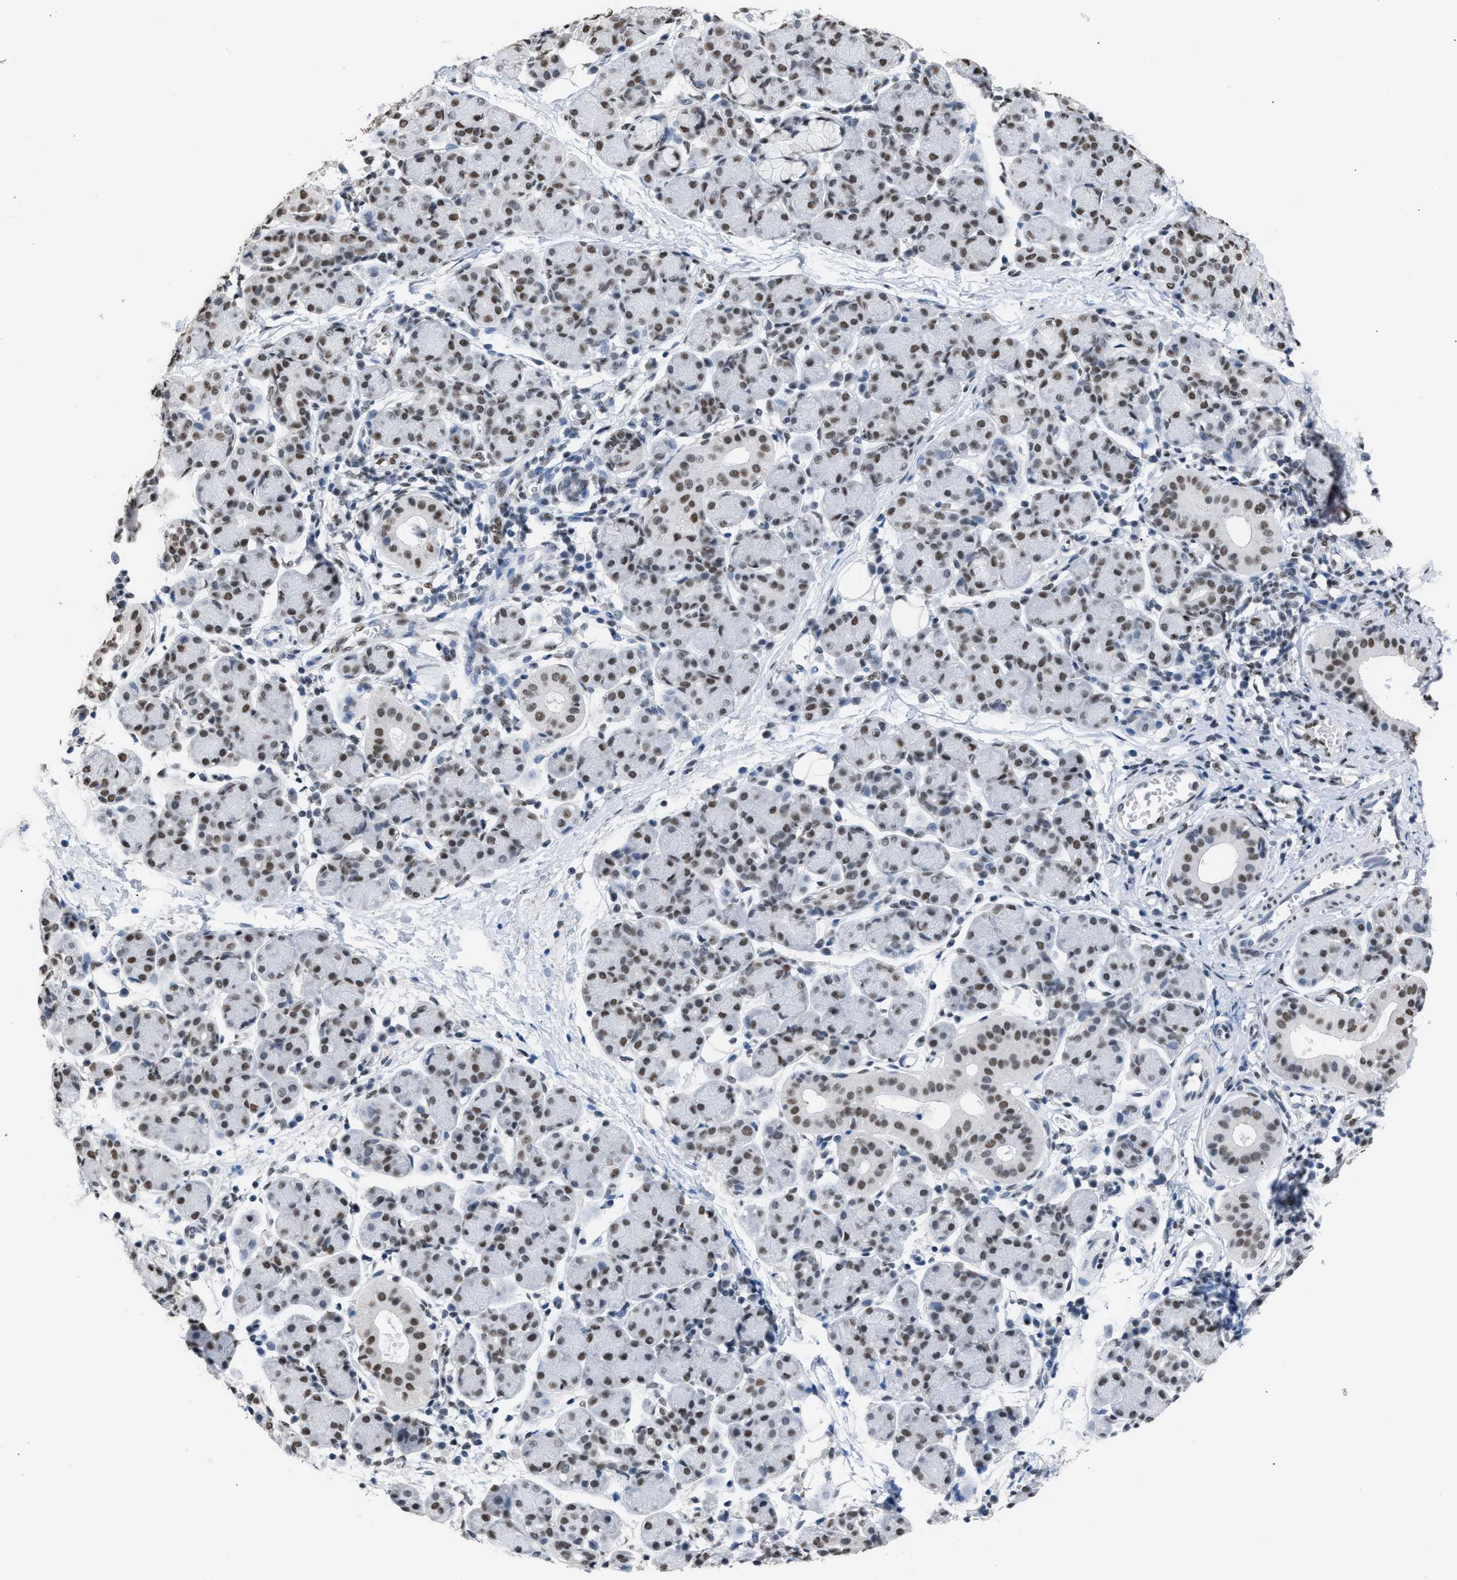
{"staining": {"intensity": "moderate", "quantity": ">75%", "location": "nuclear"}, "tissue": "salivary gland", "cell_type": "Glandular cells", "image_type": "normal", "snomed": [{"axis": "morphology", "description": "Normal tissue, NOS"}, {"axis": "morphology", "description": "Inflammation, NOS"}, {"axis": "topography", "description": "Lymph node"}, {"axis": "topography", "description": "Salivary gland"}], "caption": "The immunohistochemical stain highlights moderate nuclear staining in glandular cells of benign salivary gland.", "gene": "CCAR2", "patient": {"sex": "male", "age": 3}}